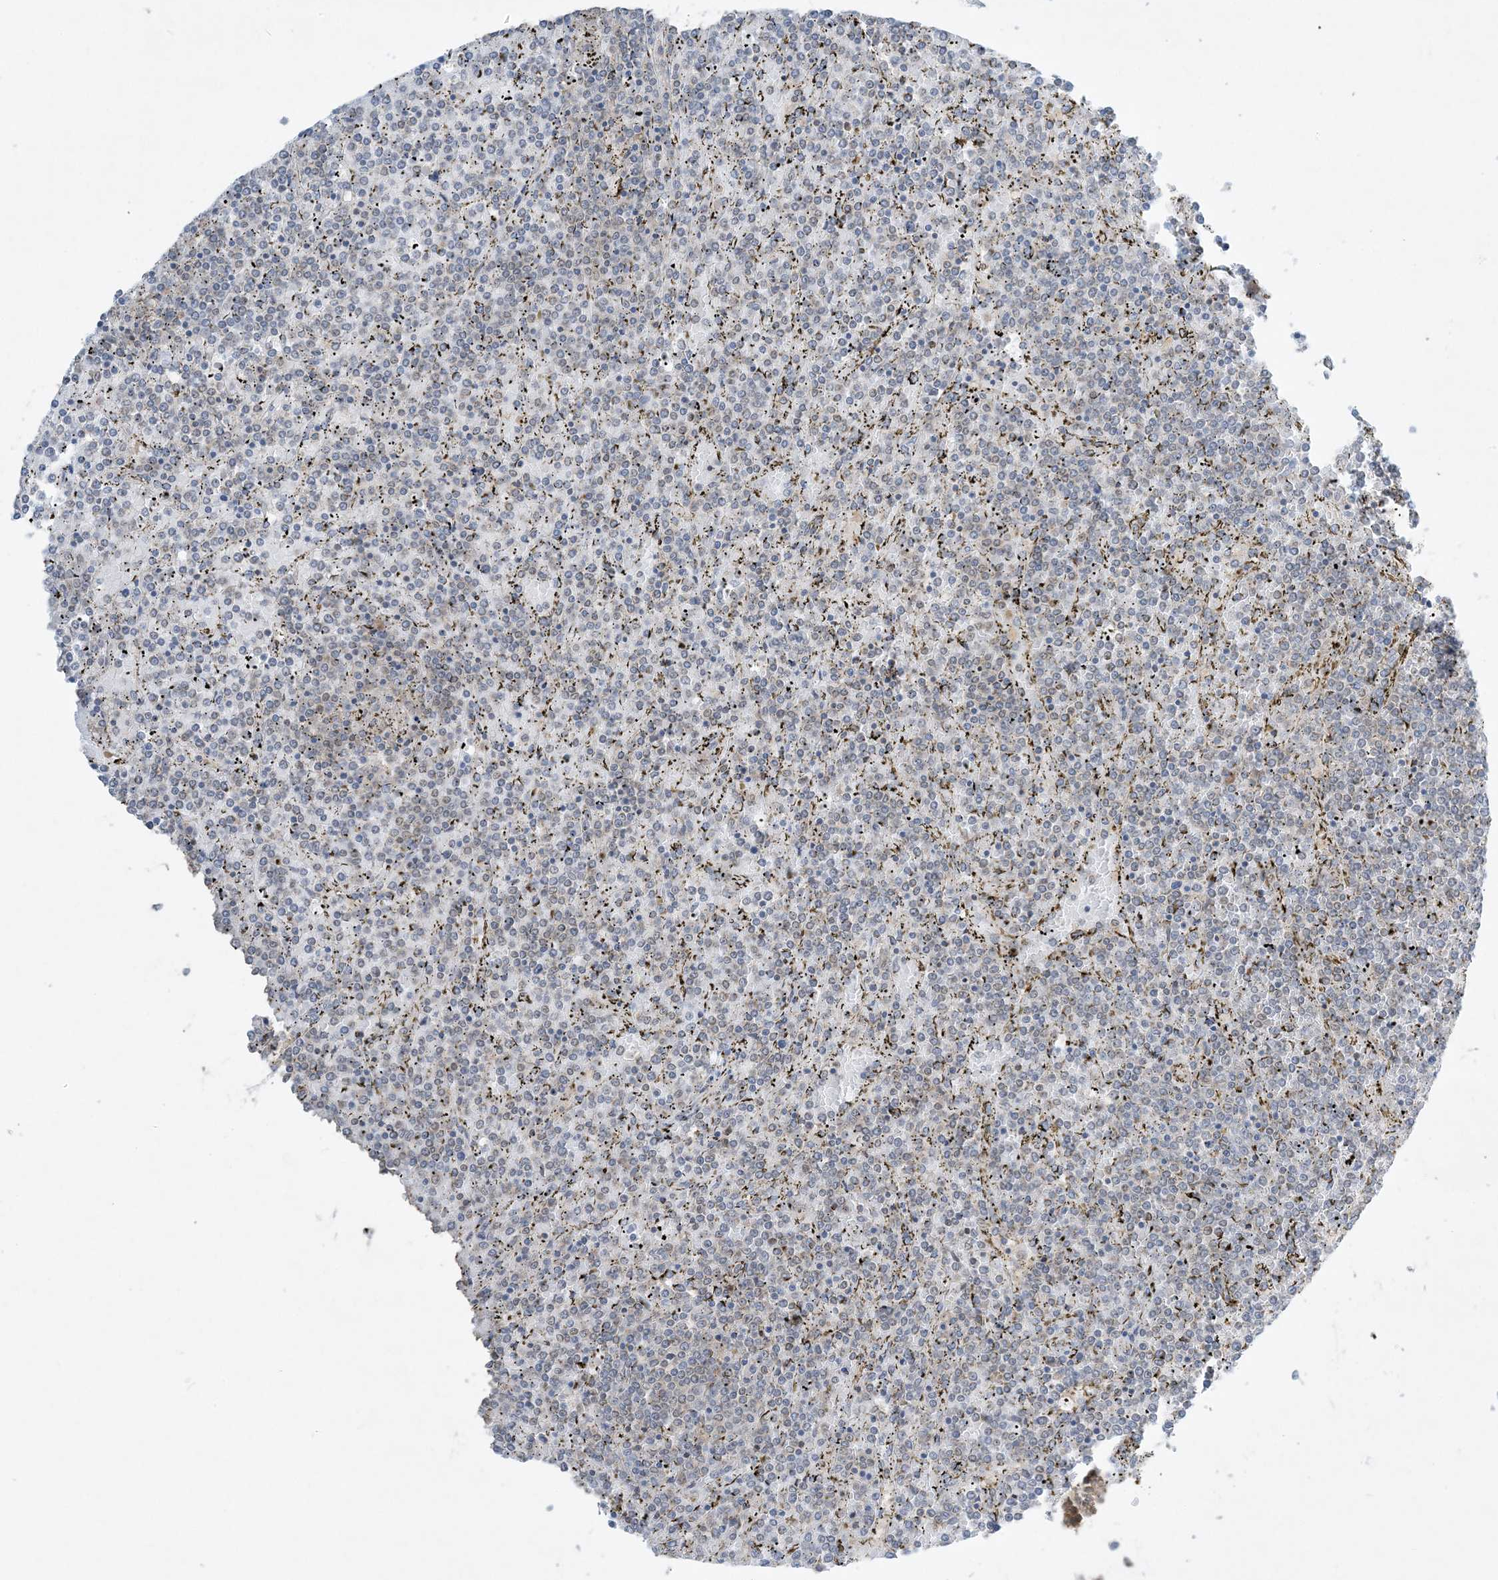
{"staining": {"intensity": "negative", "quantity": "none", "location": "none"}, "tissue": "lymphoma", "cell_type": "Tumor cells", "image_type": "cancer", "snomed": [{"axis": "morphology", "description": "Malignant lymphoma, non-Hodgkin's type, Low grade"}, {"axis": "topography", "description": "Spleen"}], "caption": "The histopathology image reveals no staining of tumor cells in low-grade malignant lymphoma, non-Hodgkin's type.", "gene": "RPP40", "patient": {"sex": "female", "age": 19}}